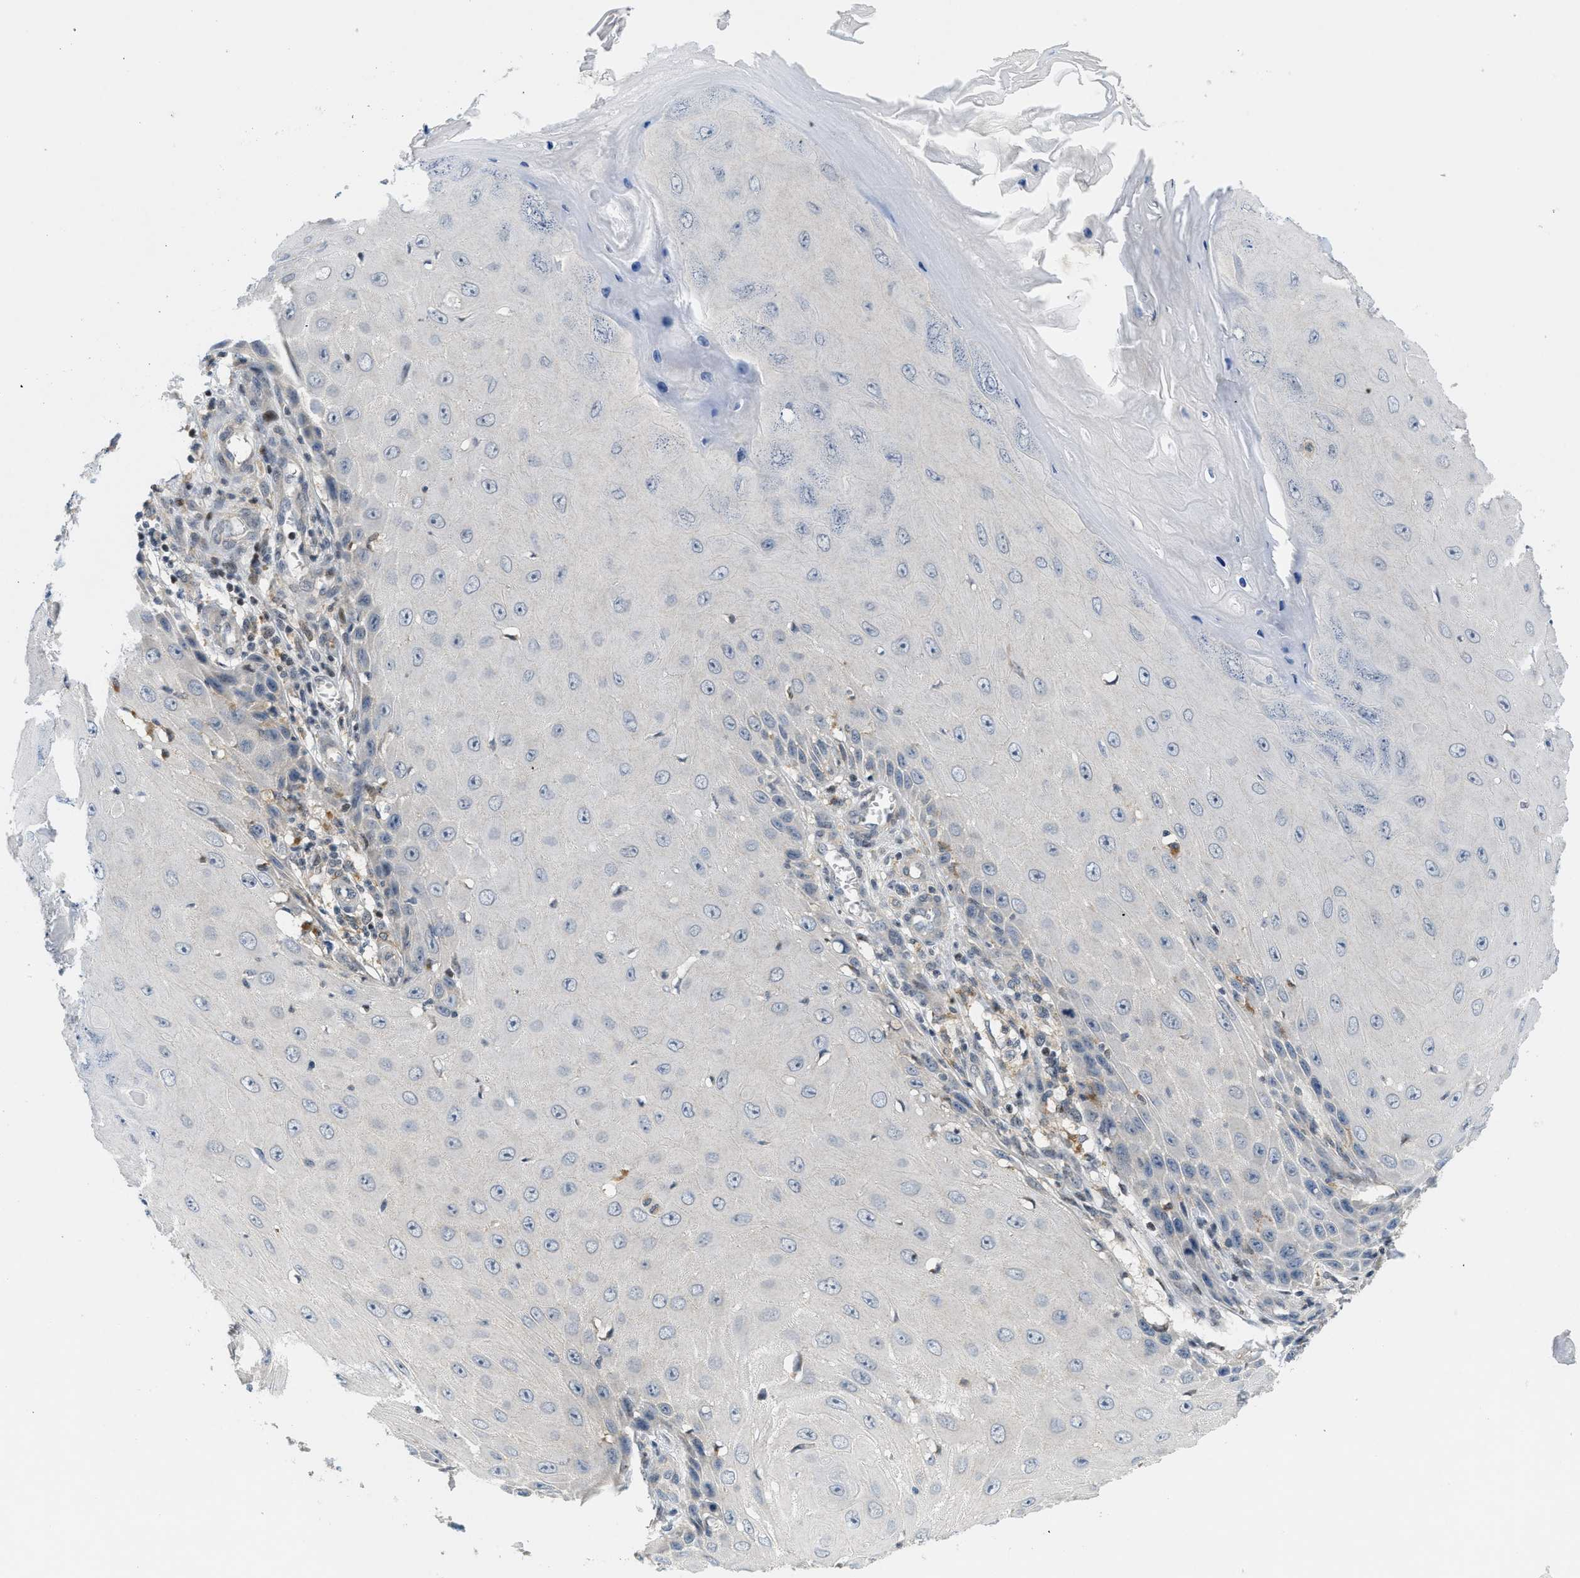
{"staining": {"intensity": "negative", "quantity": "none", "location": "none"}, "tissue": "skin cancer", "cell_type": "Tumor cells", "image_type": "cancer", "snomed": [{"axis": "morphology", "description": "Squamous cell carcinoma, NOS"}, {"axis": "topography", "description": "Skin"}], "caption": "Human skin cancer (squamous cell carcinoma) stained for a protein using immunohistochemistry (IHC) reveals no expression in tumor cells.", "gene": "ING1", "patient": {"sex": "female", "age": 73}}